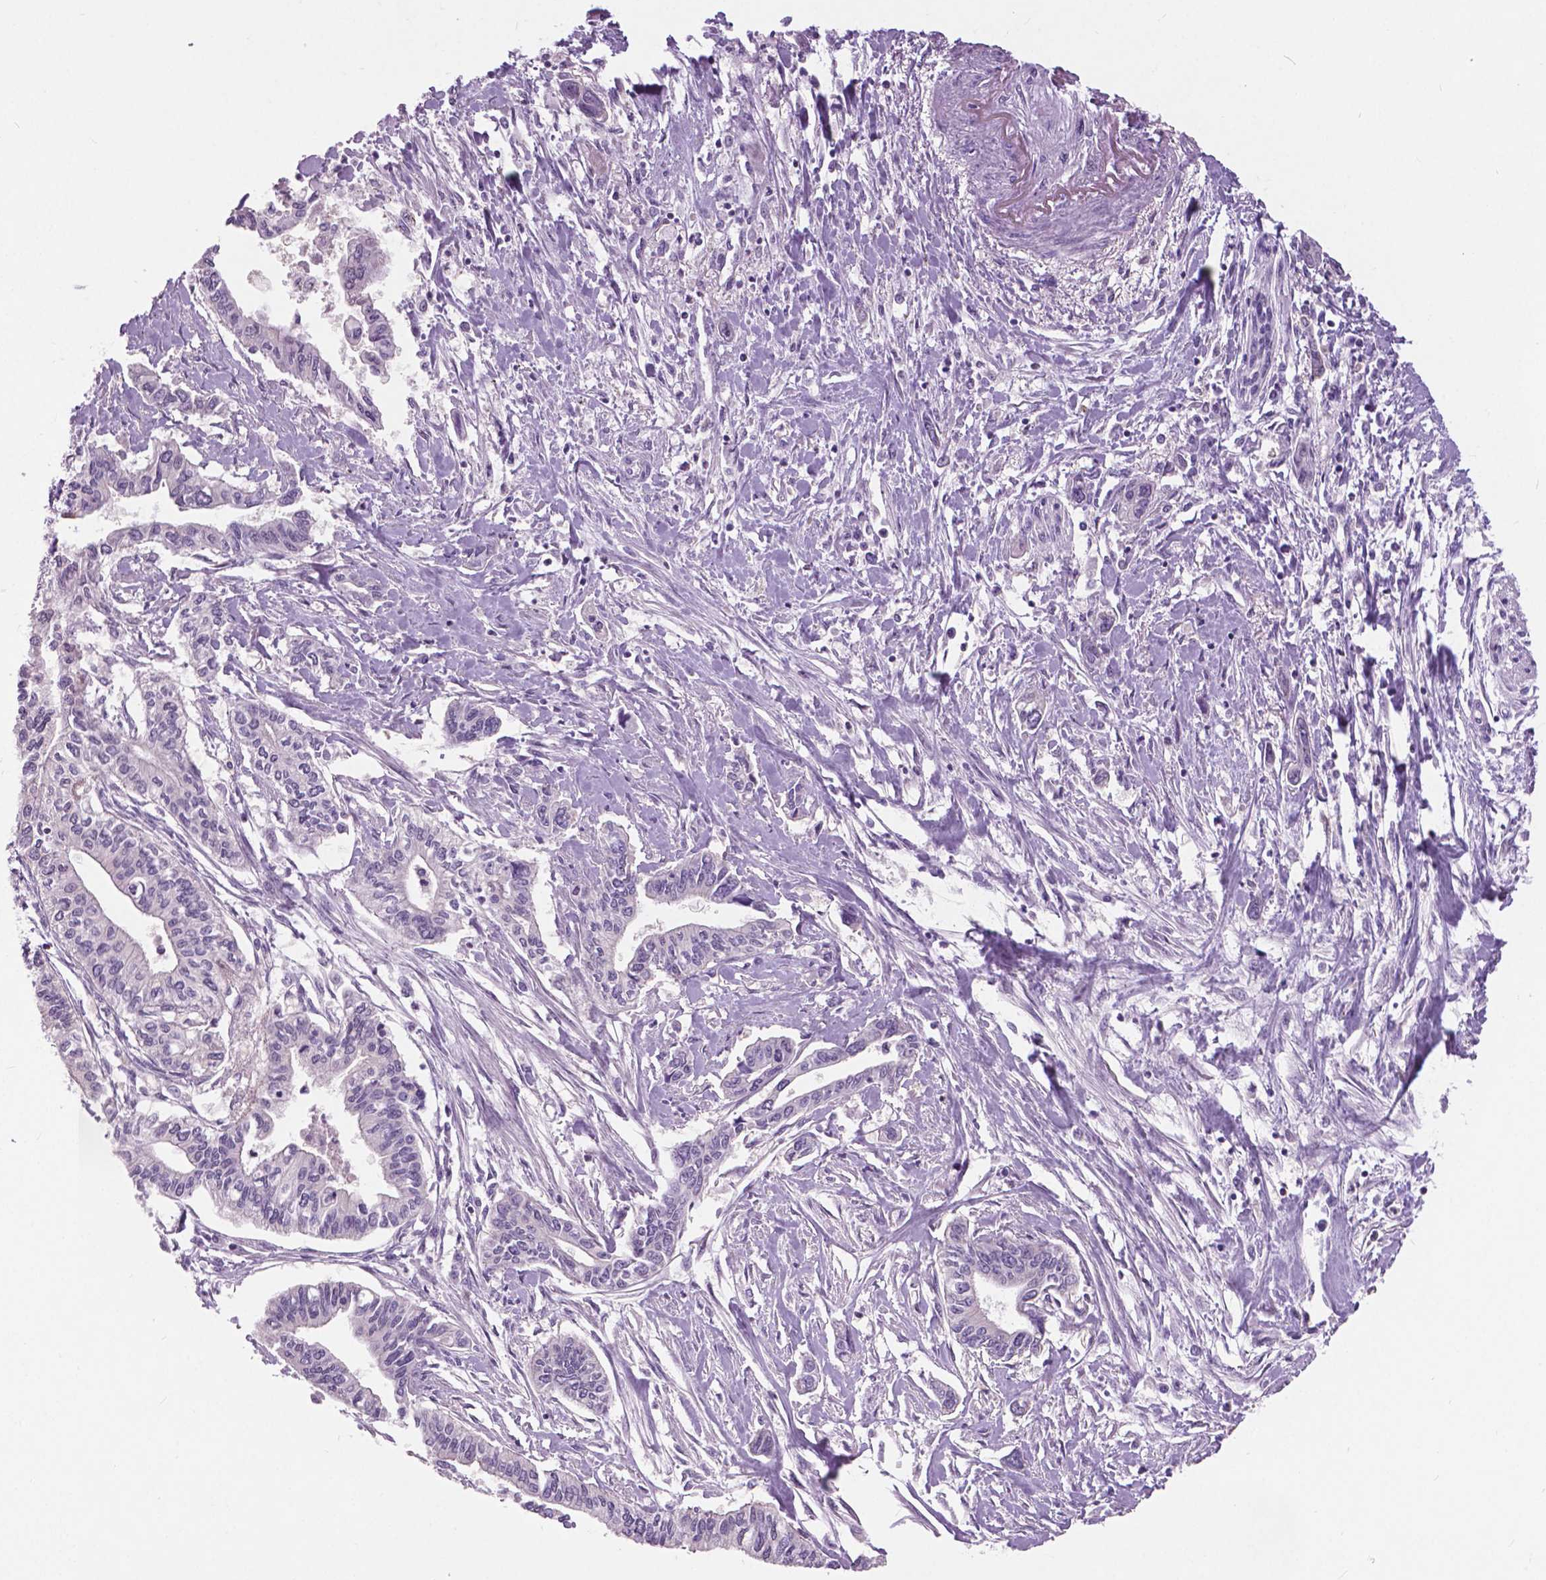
{"staining": {"intensity": "negative", "quantity": "none", "location": "none"}, "tissue": "pancreatic cancer", "cell_type": "Tumor cells", "image_type": "cancer", "snomed": [{"axis": "morphology", "description": "Adenocarcinoma, NOS"}, {"axis": "topography", "description": "Pancreas"}], "caption": "Tumor cells show no significant positivity in pancreatic cancer (adenocarcinoma).", "gene": "TP53TG5", "patient": {"sex": "male", "age": 60}}